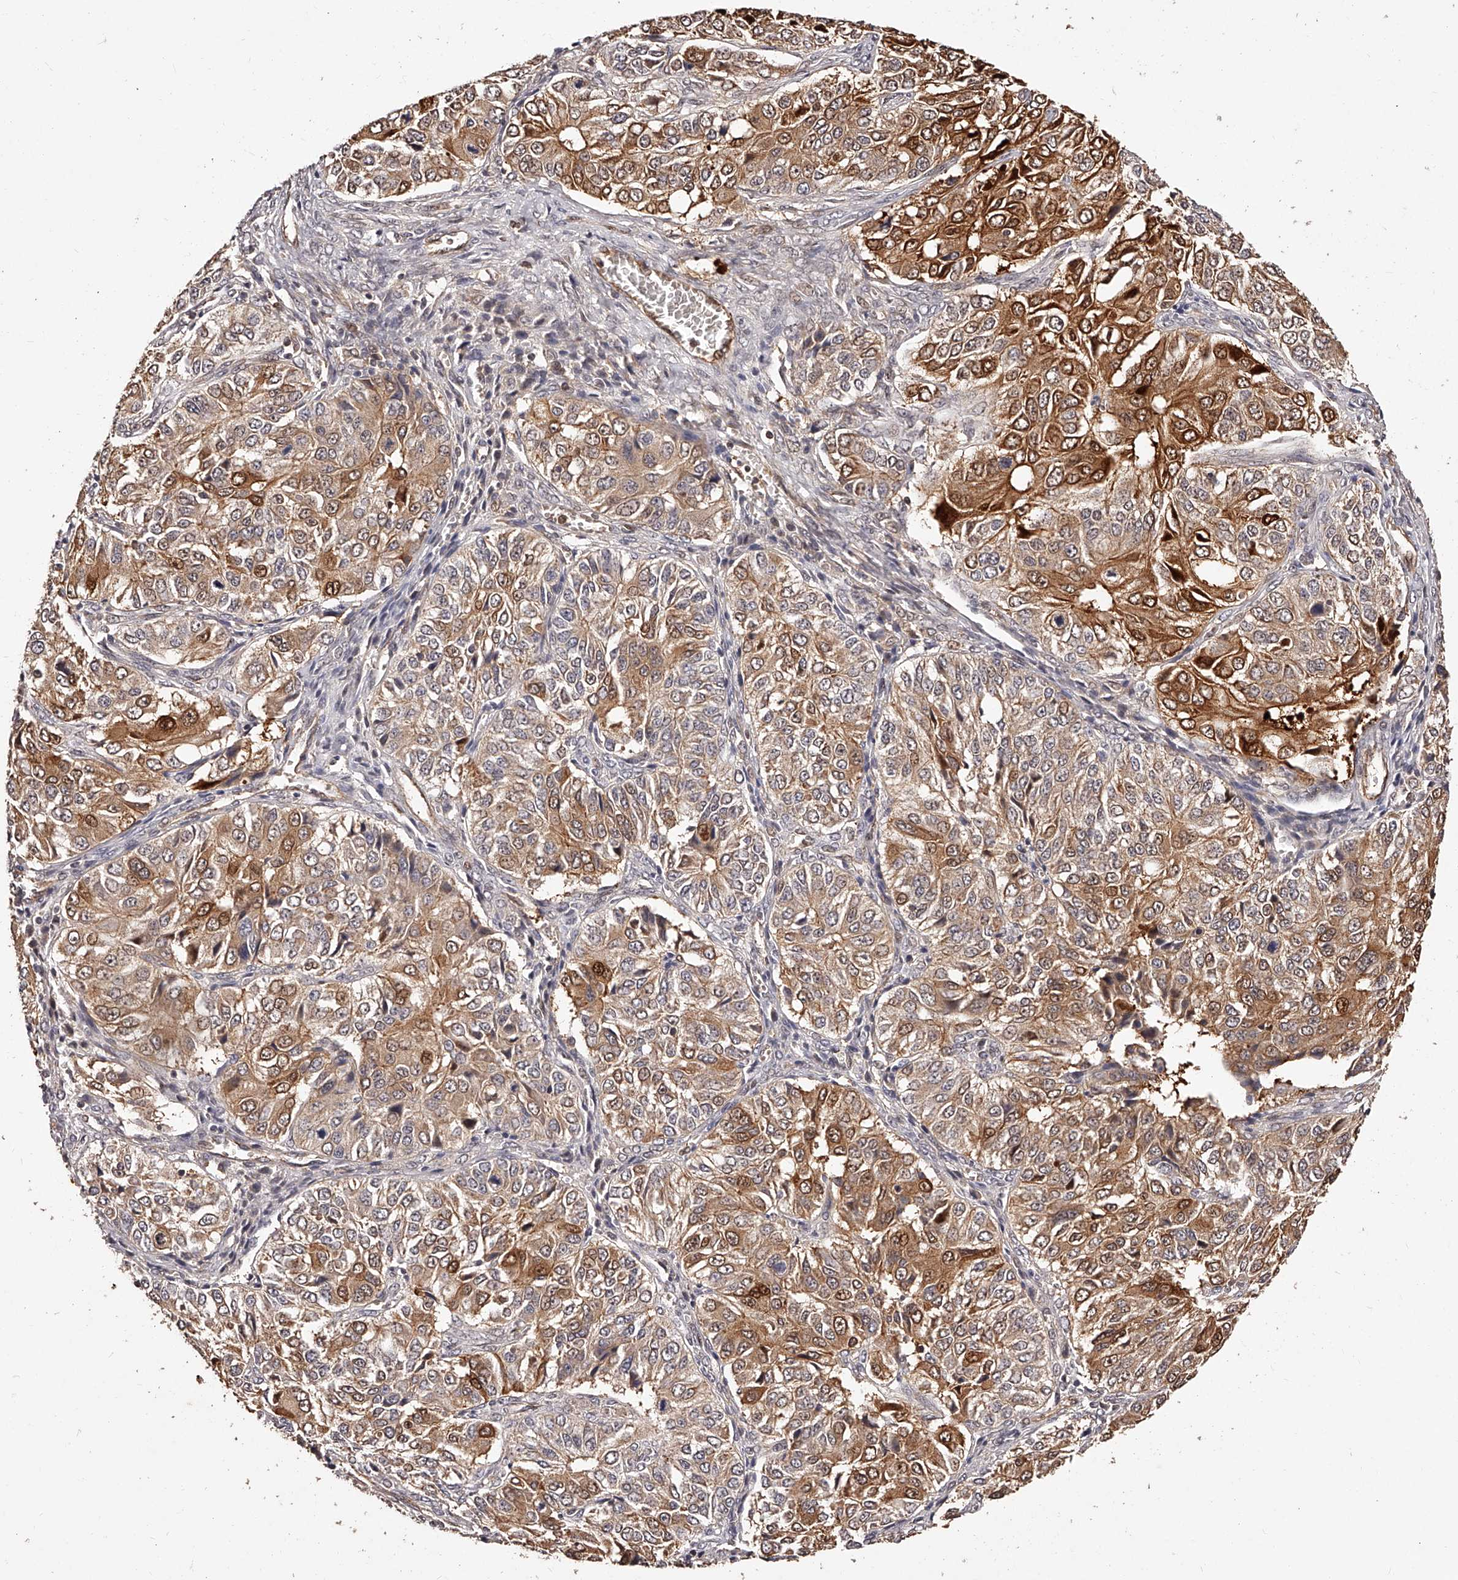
{"staining": {"intensity": "moderate", "quantity": ">75%", "location": "cytoplasmic/membranous,nuclear"}, "tissue": "ovarian cancer", "cell_type": "Tumor cells", "image_type": "cancer", "snomed": [{"axis": "morphology", "description": "Carcinoma, endometroid"}, {"axis": "topography", "description": "Ovary"}], "caption": "This image displays immunohistochemistry (IHC) staining of human ovarian cancer (endometroid carcinoma), with medium moderate cytoplasmic/membranous and nuclear staining in approximately >75% of tumor cells.", "gene": "CUL7", "patient": {"sex": "female", "age": 51}}